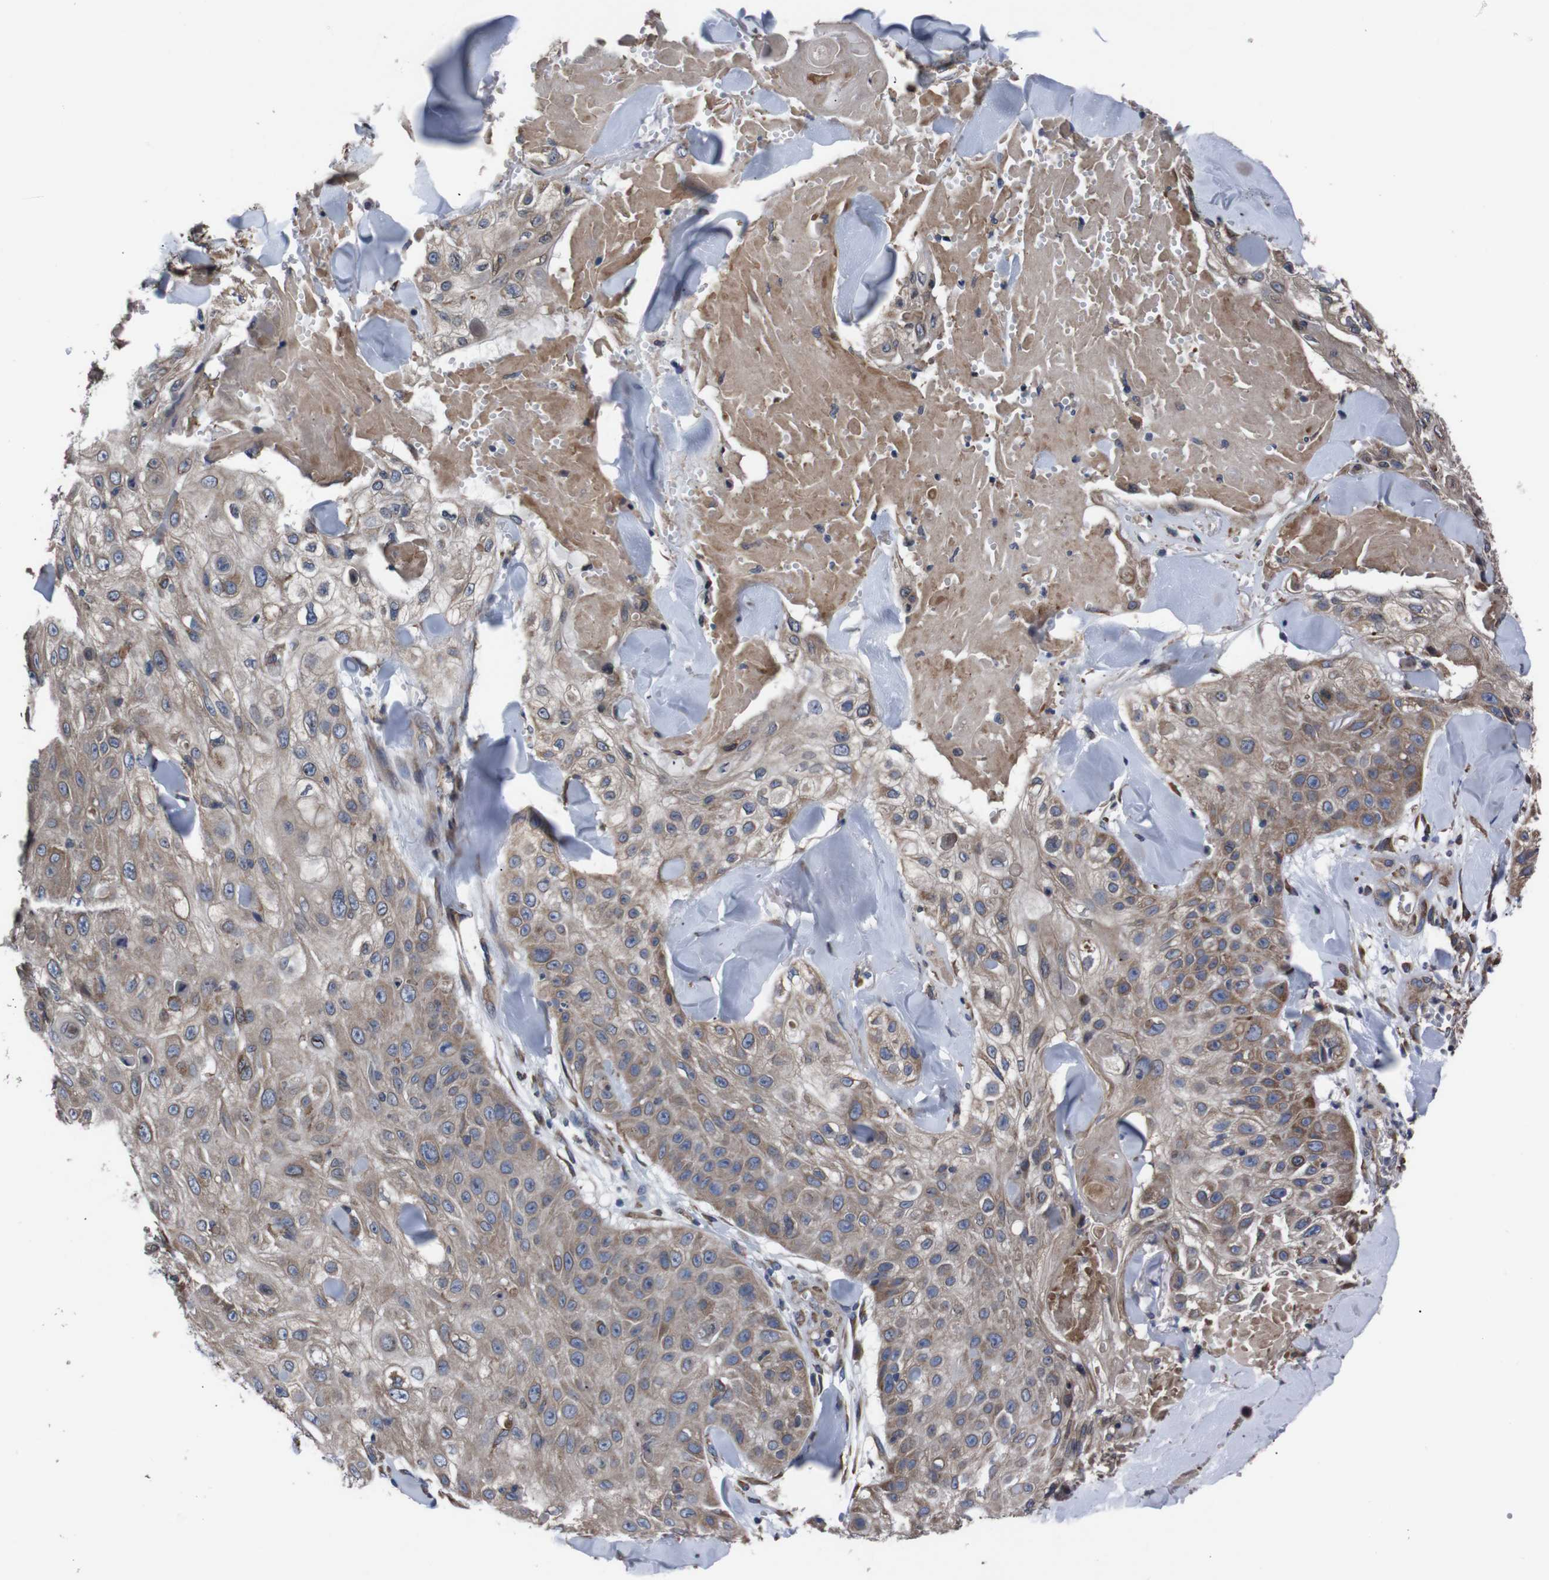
{"staining": {"intensity": "moderate", "quantity": ">75%", "location": "cytoplasmic/membranous"}, "tissue": "skin cancer", "cell_type": "Tumor cells", "image_type": "cancer", "snomed": [{"axis": "morphology", "description": "Squamous cell carcinoma, NOS"}, {"axis": "topography", "description": "Skin"}], "caption": "Immunohistochemical staining of skin cancer (squamous cell carcinoma) demonstrates medium levels of moderate cytoplasmic/membranous protein expression in approximately >75% of tumor cells.", "gene": "SIGMAR1", "patient": {"sex": "male", "age": 86}}